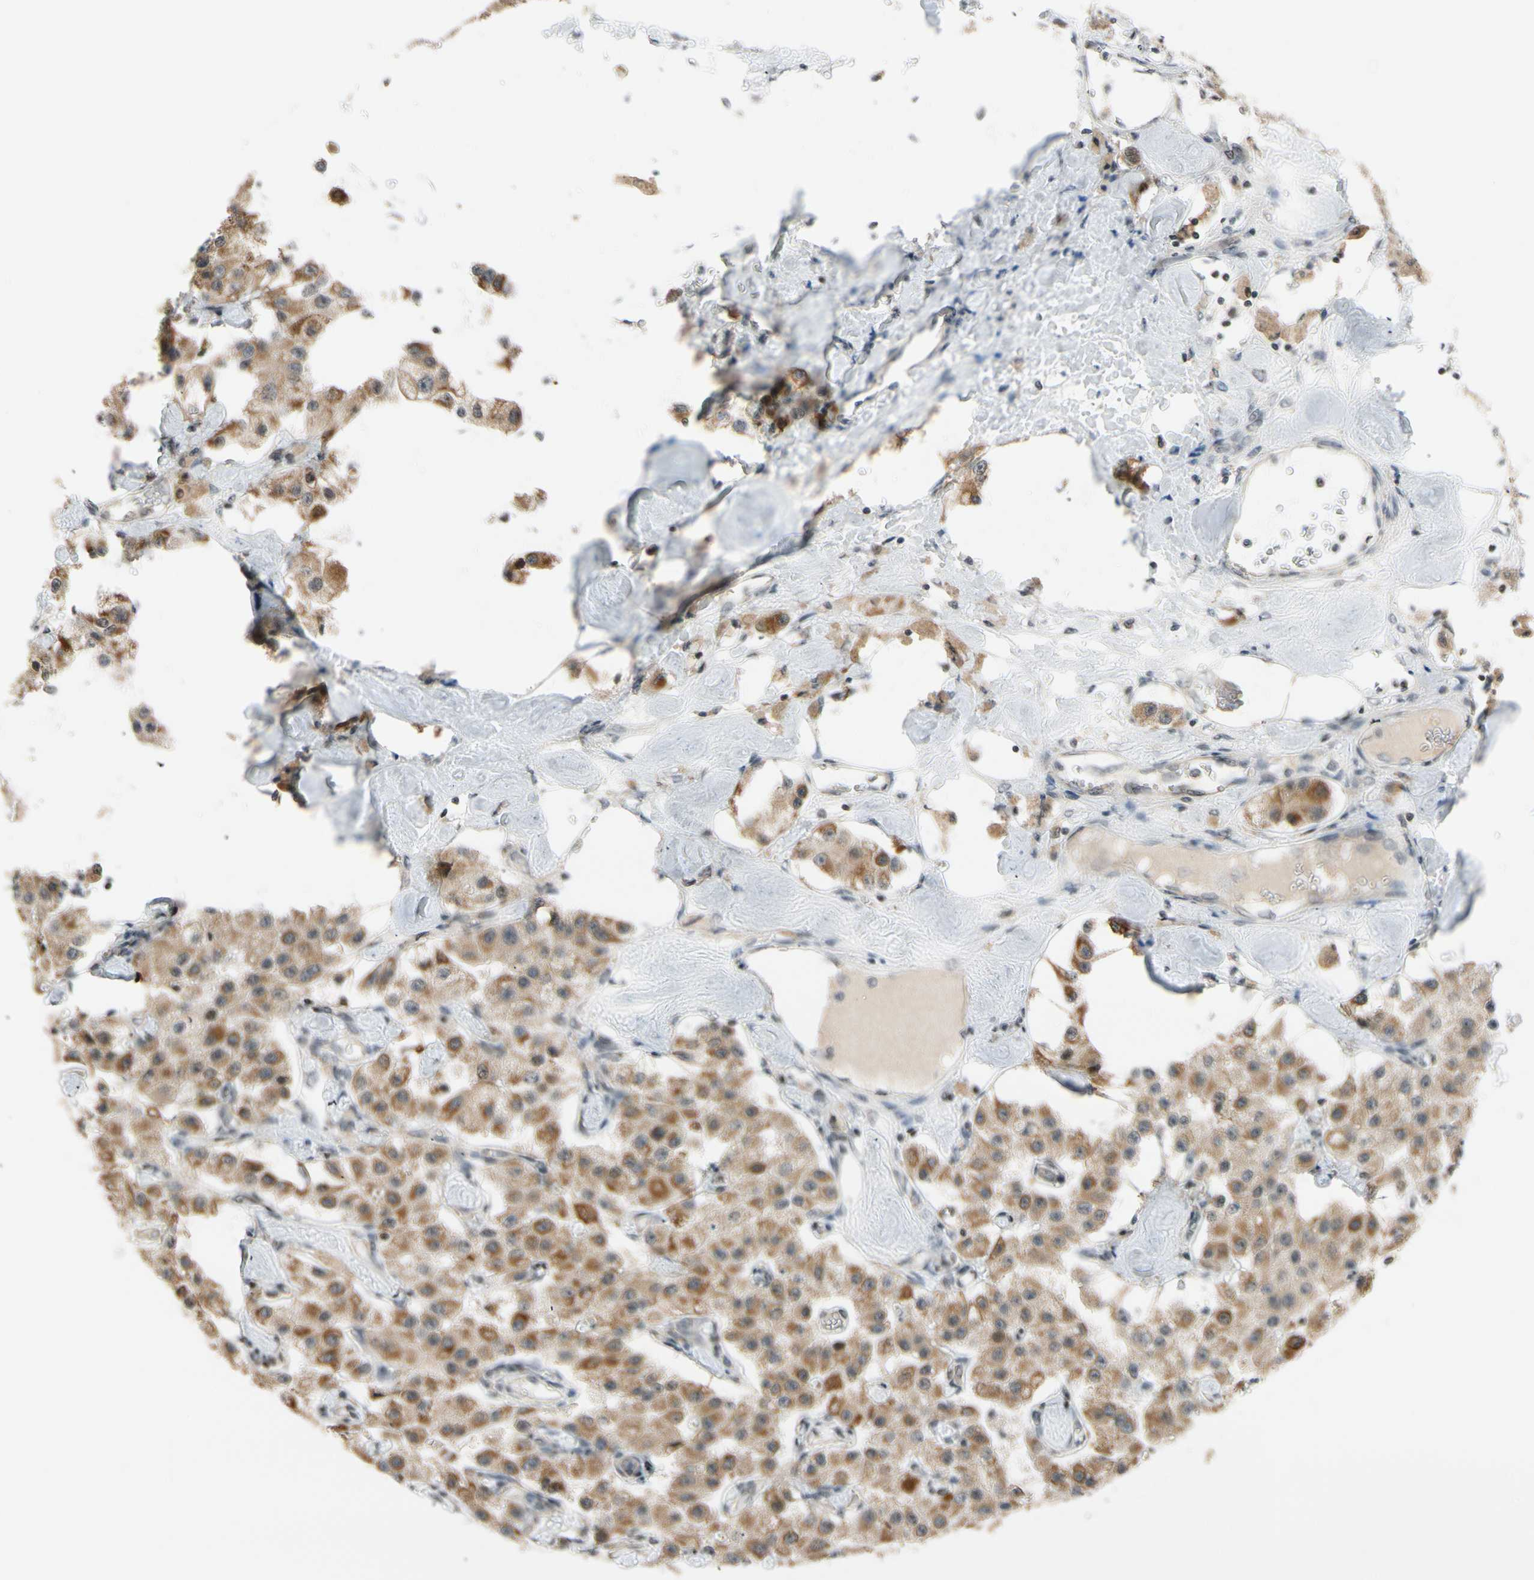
{"staining": {"intensity": "moderate", "quantity": ">75%", "location": "cytoplasmic/membranous"}, "tissue": "carcinoid", "cell_type": "Tumor cells", "image_type": "cancer", "snomed": [{"axis": "morphology", "description": "Carcinoid, malignant, NOS"}, {"axis": "topography", "description": "Pancreas"}], "caption": "High-magnification brightfield microscopy of carcinoid stained with DAB (3,3'-diaminobenzidine) (brown) and counterstained with hematoxylin (blue). tumor cells exhibit moderate cytoplasmic/membranous expression is present in about>75% of cells. (Stains: DAB (3,3'-diaminobenzidine) in brown, nuclei in blue, Microscopy: brightfield microscopy at high magnification).", "gene": "TAF12", "patient": {"sex": "male", "age": 41}}